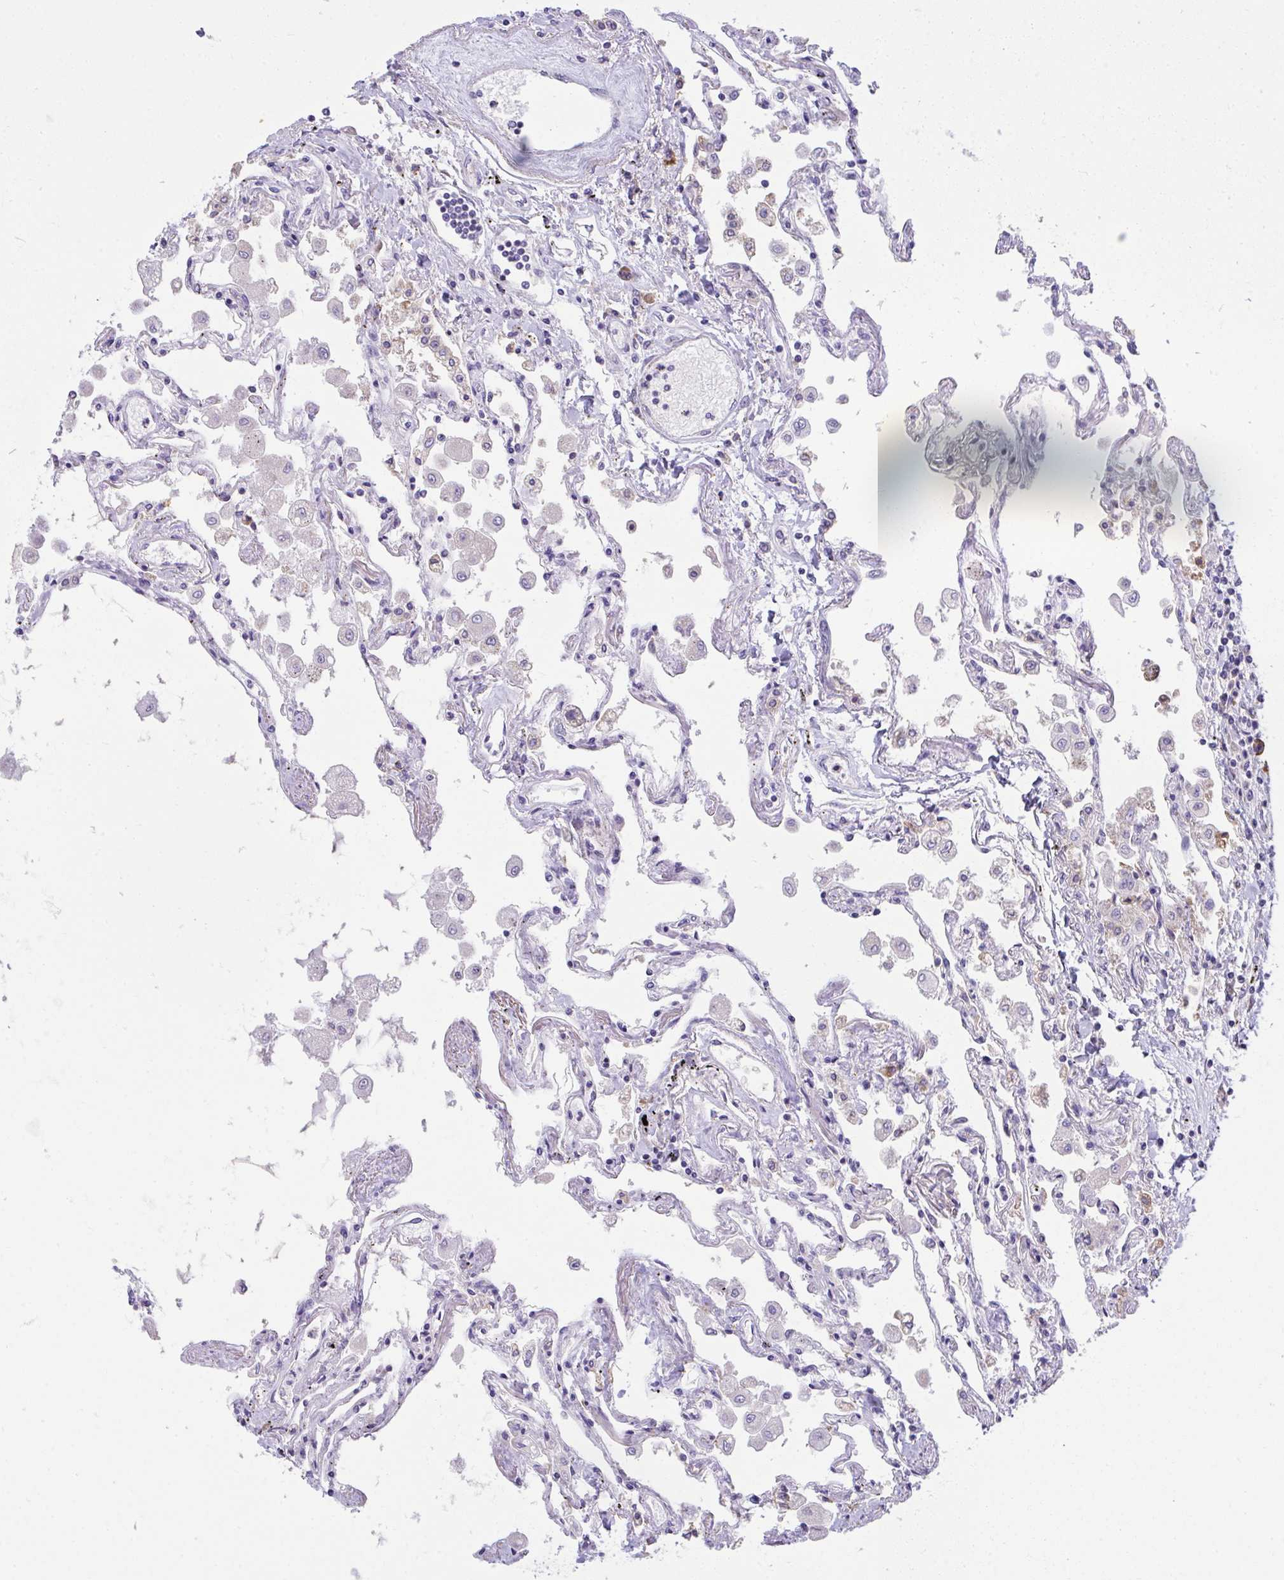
{"staining": {"intensity": "negative", "quantity": "none", "location": "none"}, "tissue": "lung", "cell_type": "Alveolar cells", "image_type": "normal", "snomed": [{"axis": "morphology", "description": "Normal tissue, NOS"}, {"axis": "morphology", "description": "Adenocarcinoma, NOS"}, {"axis": "topography", "description": "Cartilage tissue"}, {"axis": "topography", "description": "Lung"}], "caption": "Immunohistochemistry micrograph of benign human lung stained for a protein (brown), which demonstrates no expression in alveolar cells.", "gene": "FASLG", "patient": {"sex": "female", "age": 67}}